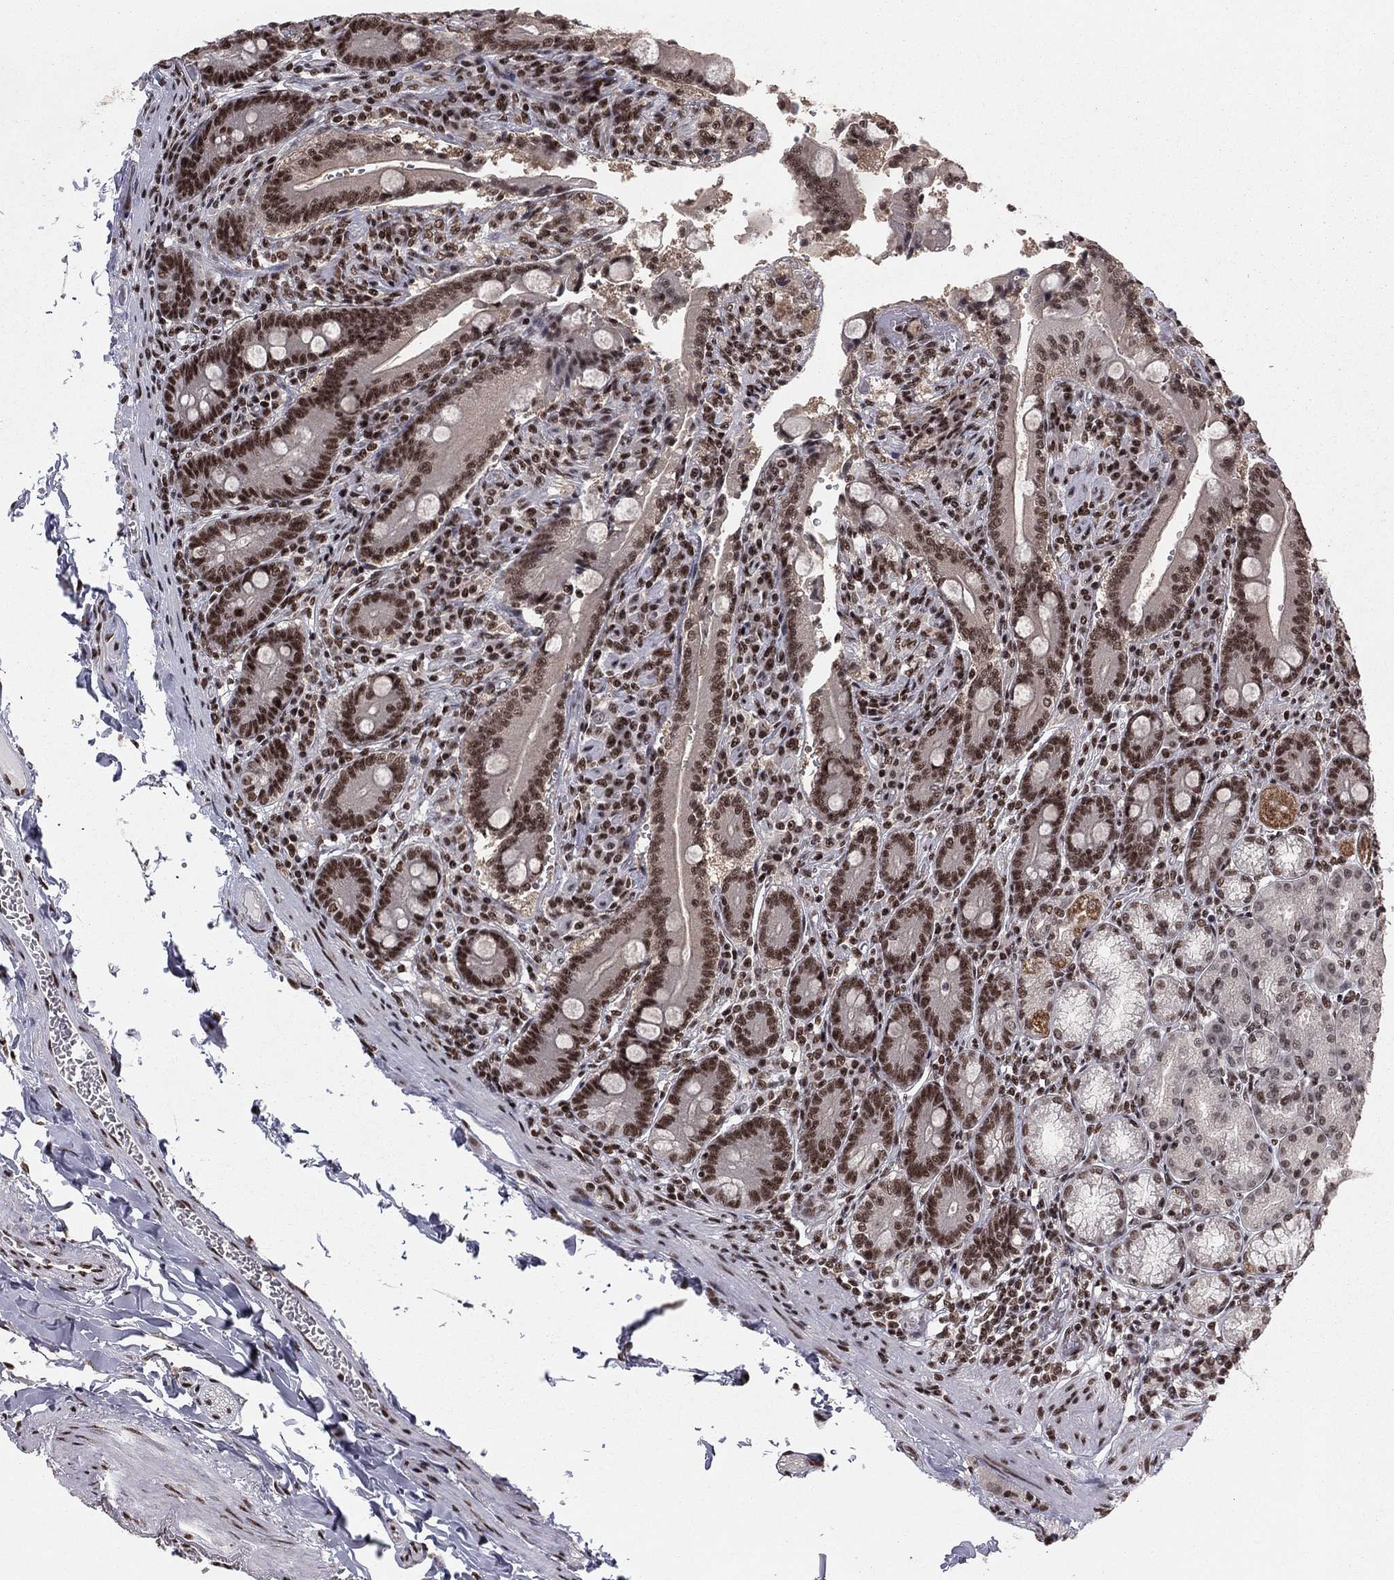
{"staining": {"intensity": "strong", "quantity": ">75%", "location": "nuclear"}, "tissue": "duodenum", "cell_type": "Glandular cells", "image_type": "normal", "snomed": [{"axis": "morphology", "description": "Normal tissue, NOS"}, {"axis": "topography", "description": "Duodenum"}], "caption": "Strong nuclear positivity is identified in about >75% of glandular cells in benign duodenum.", "gene": "NFYB", "patient": {"sex": "female", "age": 62}}